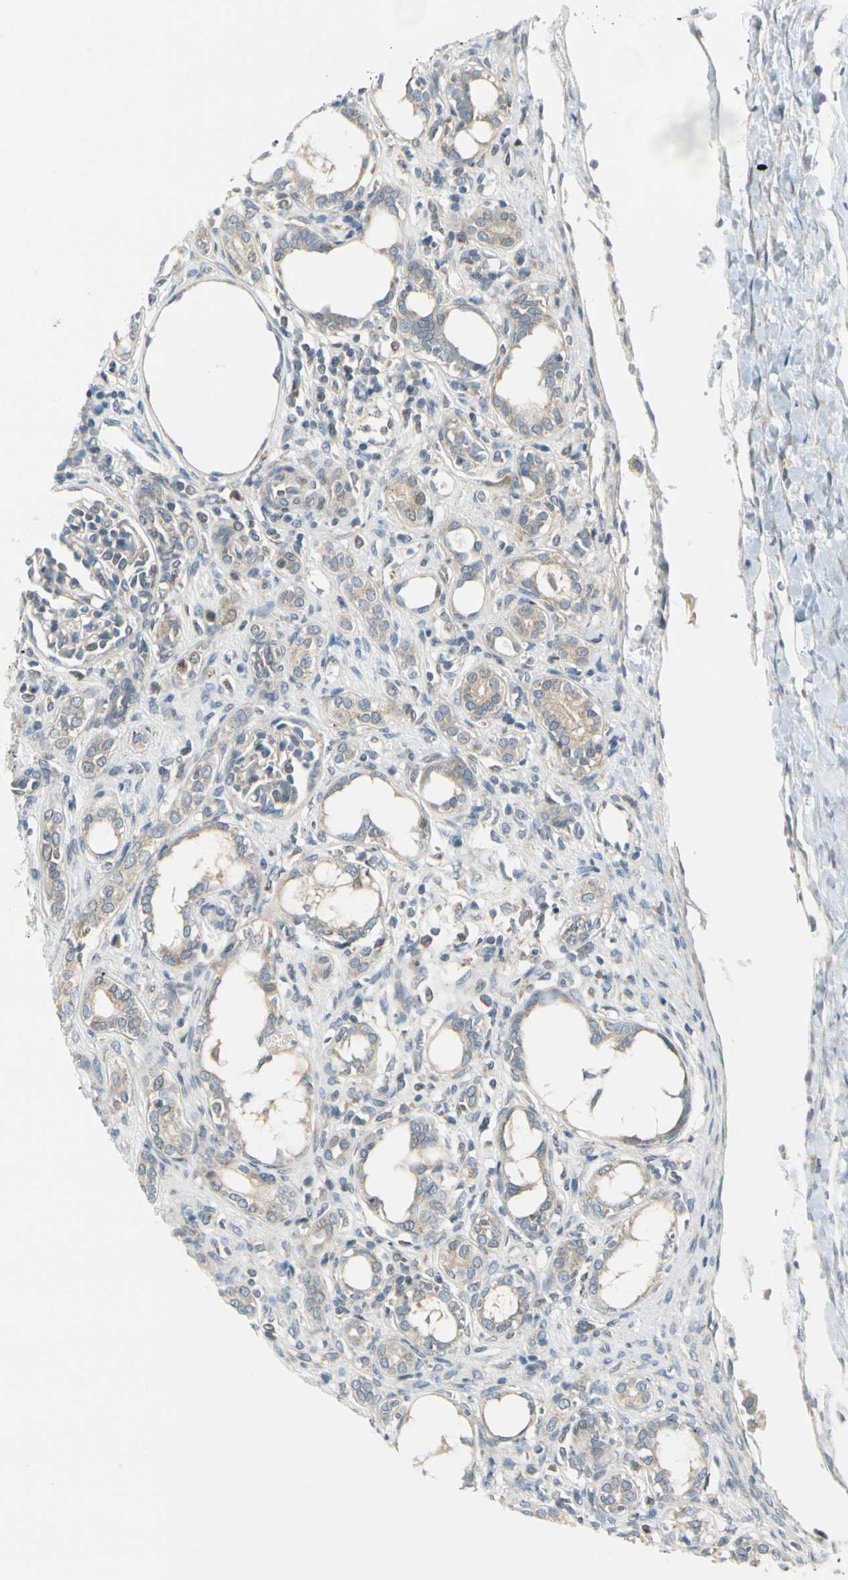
{"staining": {"intensity": "weak", "quantity": "25%-75%", "location": "cytoplasmic/membranous"}, "tissue": "kidney", "cell_type": "Cells in glomeruli", "image_type": "normal", "snomed": [{"axis": "morphology", "description": "Normal tissue, NOS"}, {"axis": "topography", "description": "Kidney"}], "caption": "DAB (3,3'-diaminobenzidine) immunohistochemical staining of normal human kidney demonstrates weak cytoplasmic/membranous protein staining in about 25%-75% of cells in glomeruli. (DAB (3,3'-diaminobenzidine) IHC, brown staining for protein, blue staining for nuclei).", "gene": "BNIP1", "patient": {"sex": "male", "age": 7}}